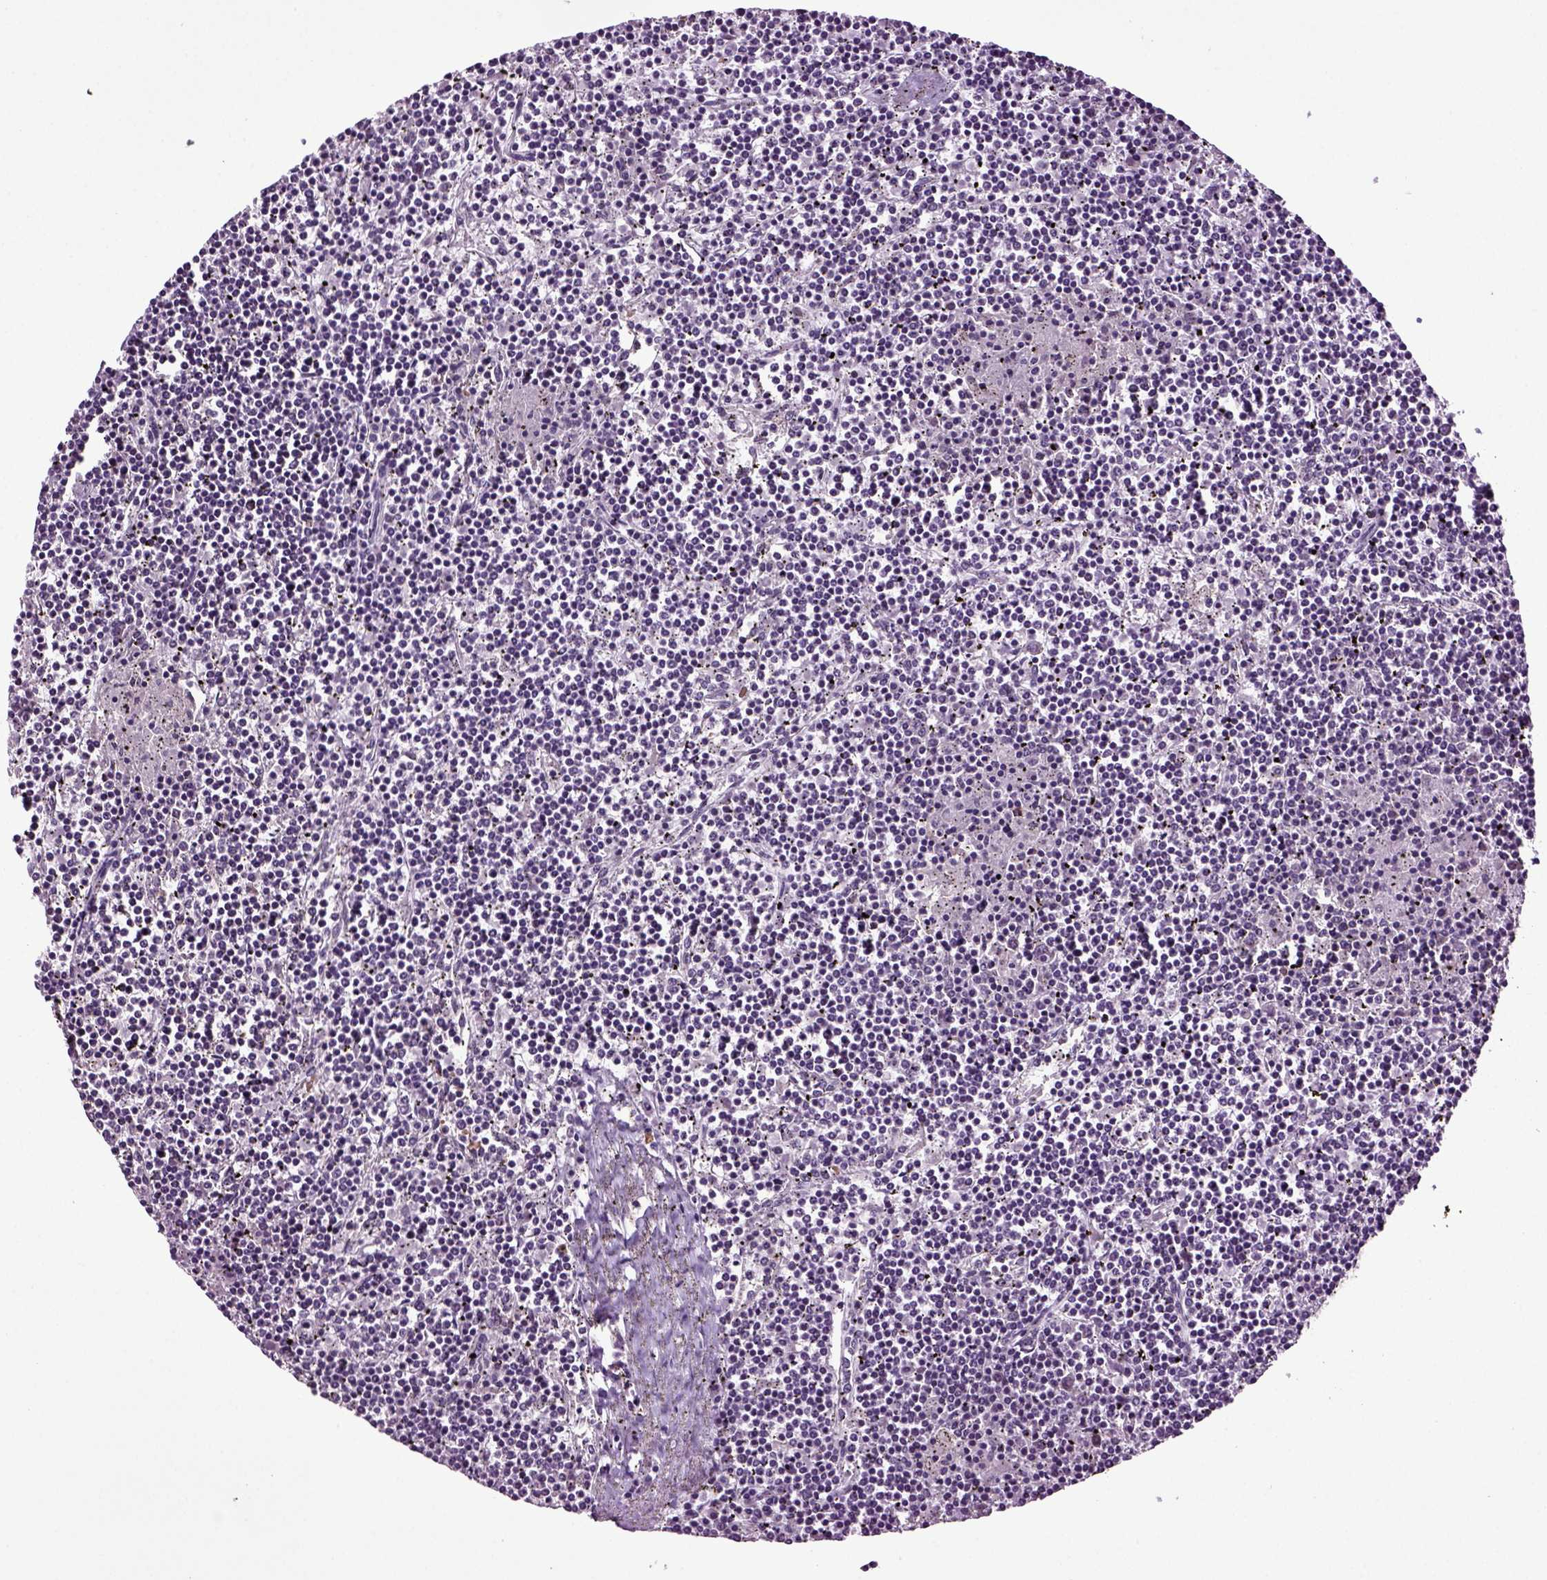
{"staining": {"intensity": "negative", "quantity": "none", "location": "none"}, "tissue": "lymphoma", "cell_type": "Tumor cells", "image_type": "cancer", "snomed": [{"axis": "morphology", "description": "Malignant lymphoma, non-Hodgkin's type, Low grade"}, {"axis": "topography", "description": "Spleen"}], "caption": "The image exhibits no staining of tumor cells in malignant lymphoma, non-Hodgkin's type (low-grade). (Immunohistochemistry, brightfield microscopy, high magnification).", "gene": "PLCH2", "patient": {"sex": "female", "age": 19}}